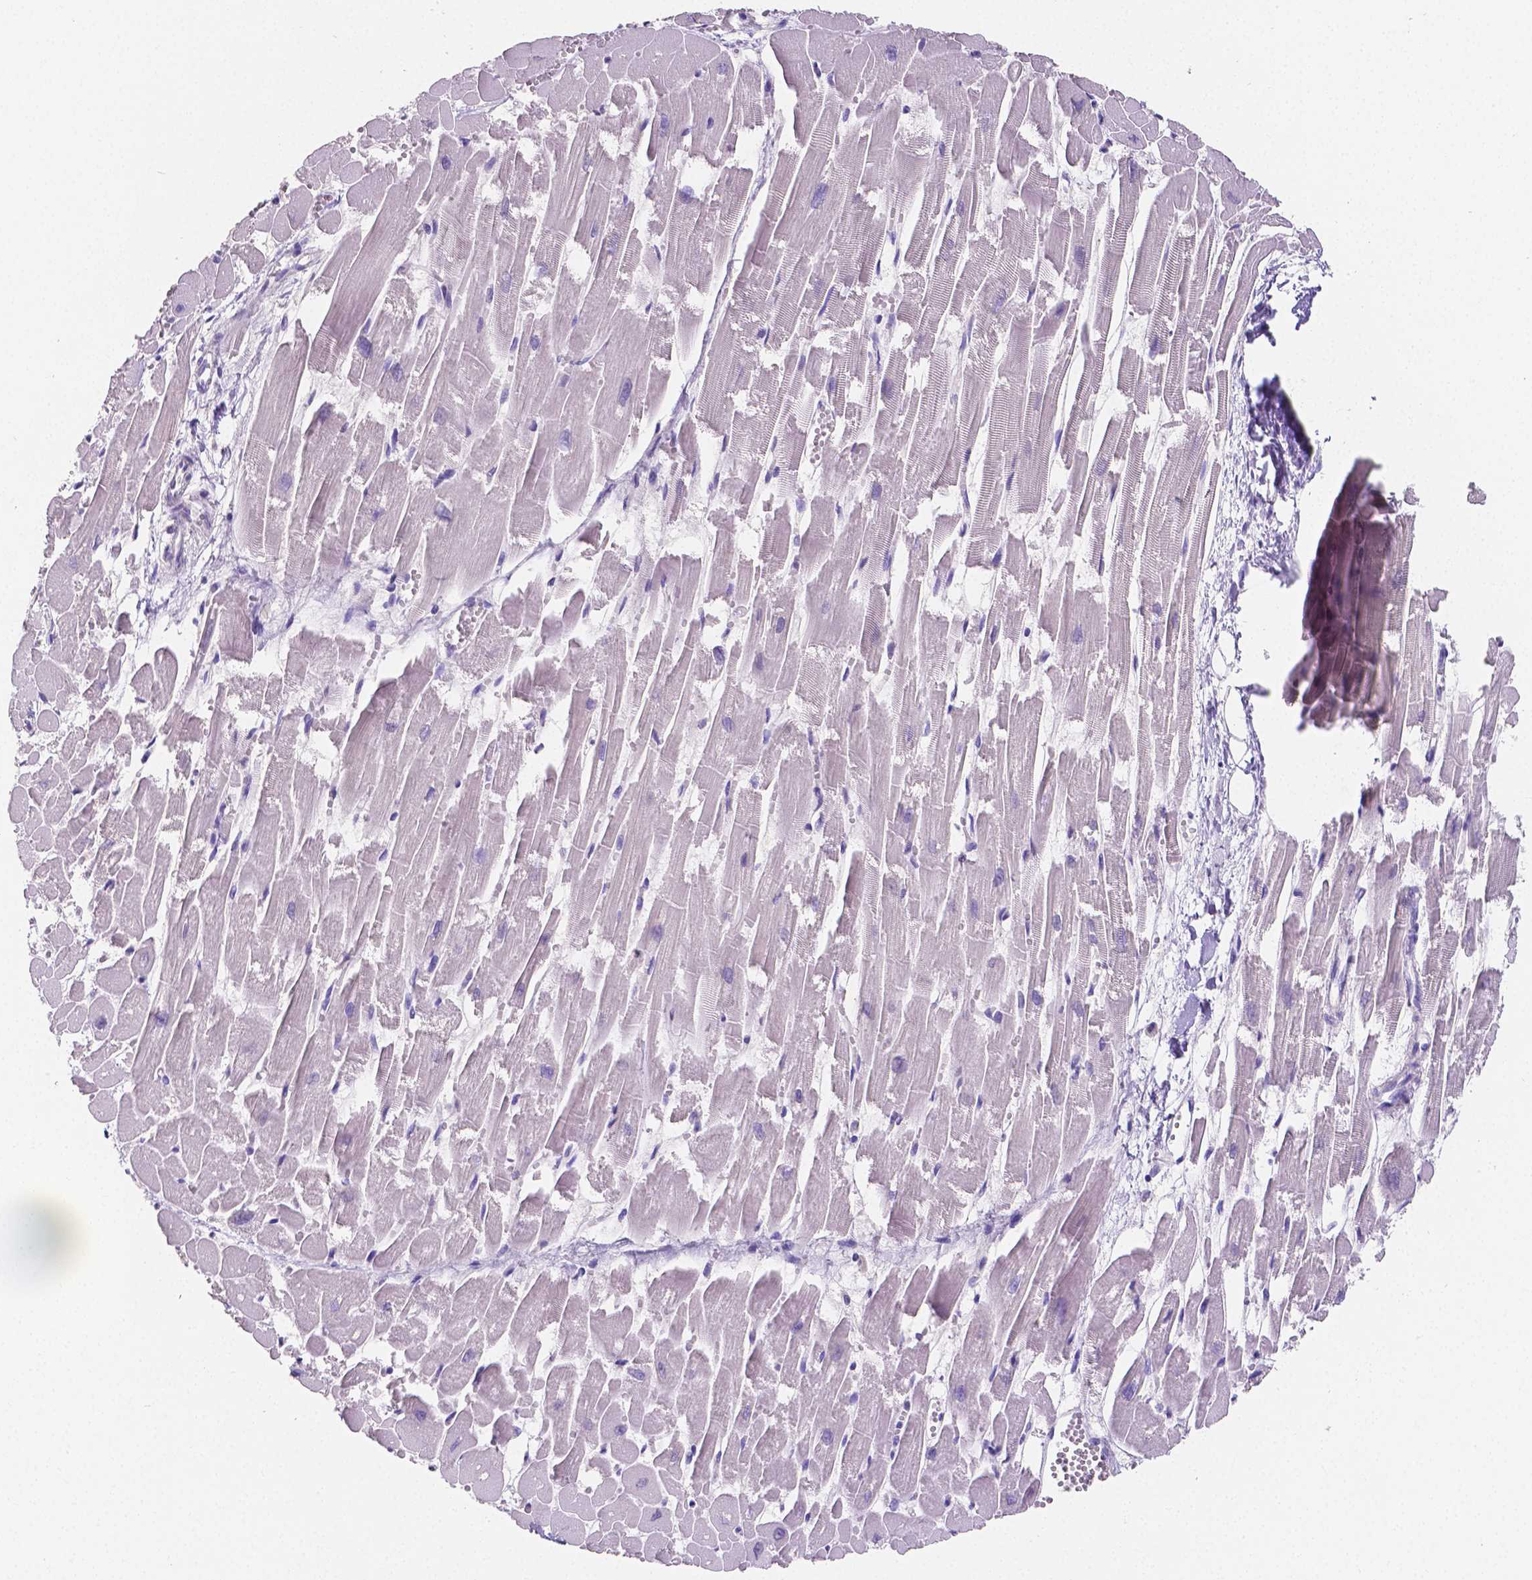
{"staining": {"intensity": "negative", "quantity": "none", "location": "none"}, "tissue": "heart muscle", "cell_type": "Cardiomyocytes", "image_type": "normal", "snomed": [{"axis": "morphology", "description": "Normal tissue, NOS"}, {"axis": "topography", "description": "Heart"}], "caption": "A high-resolution photomicrograph shows immunohistochemistry staining of unremarkable heart muscle, which exhibits no significant staining in cardiomyocytes.", "gene": "SATB2", "patient": {"sex": "female", "age": 52}}